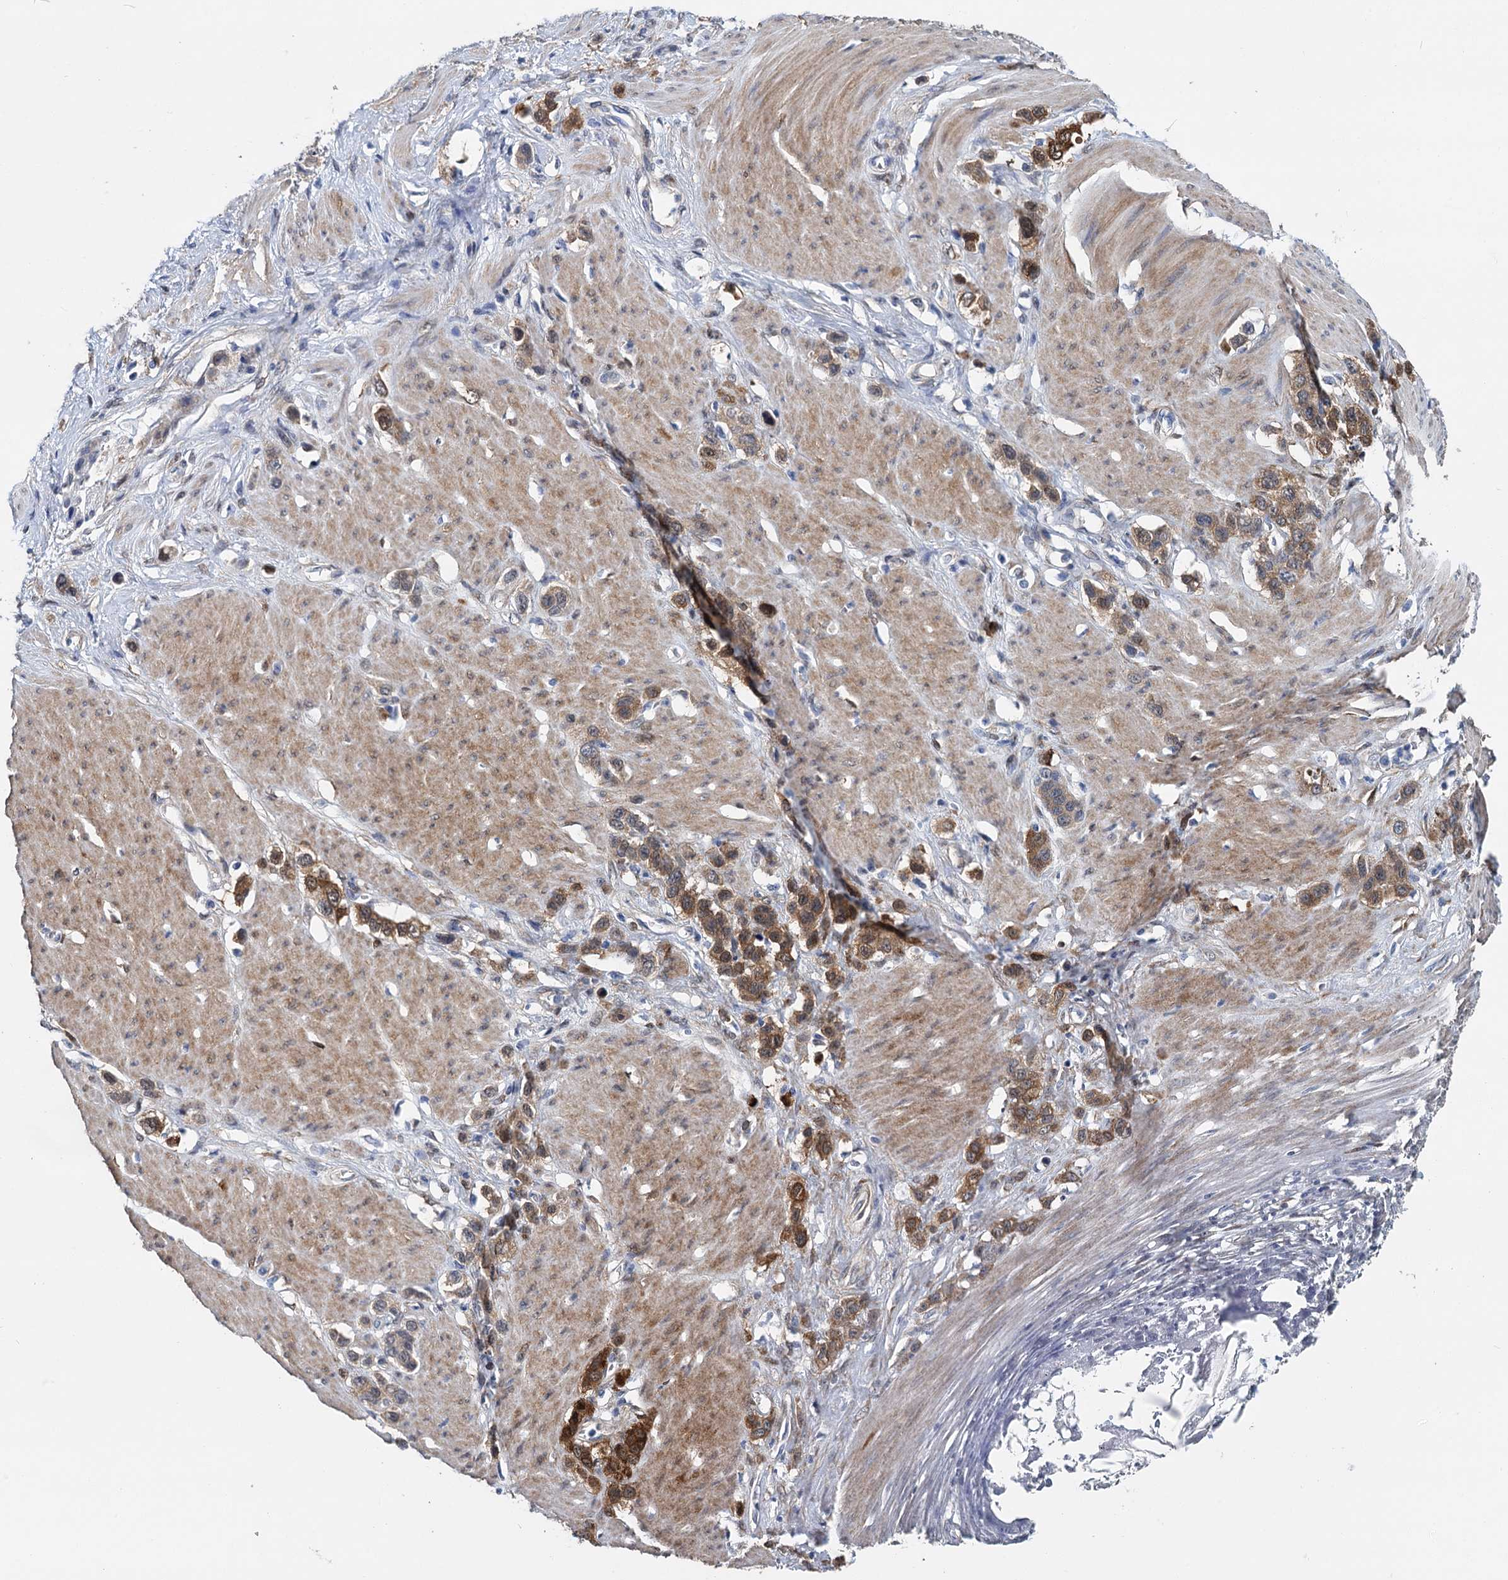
{"staining": {"intensity": "moderate", "quantity": ">75%", "location": "cytoplasmic/membranous"}, "tissue": "stomach cancer", "cell_type": "Tumor cells", "image_type": "cancer", "snomed": [{"axis": "morphology", "description": "Adenocarcinoma, NOS"}, {"axis": "morphology", "description": "Adenocarcinoma, High grade"}, {"axis": "topography", "description": "Stomach, upper"}, {"axis": "topography", "description": "Stomach, lower"}], "caption": "Stomach cancer stained with a protein marker exhibits moderate staining in tumor cells.", "gene": "GSTM3", "patient": {"sex": "female", "age": 65}}